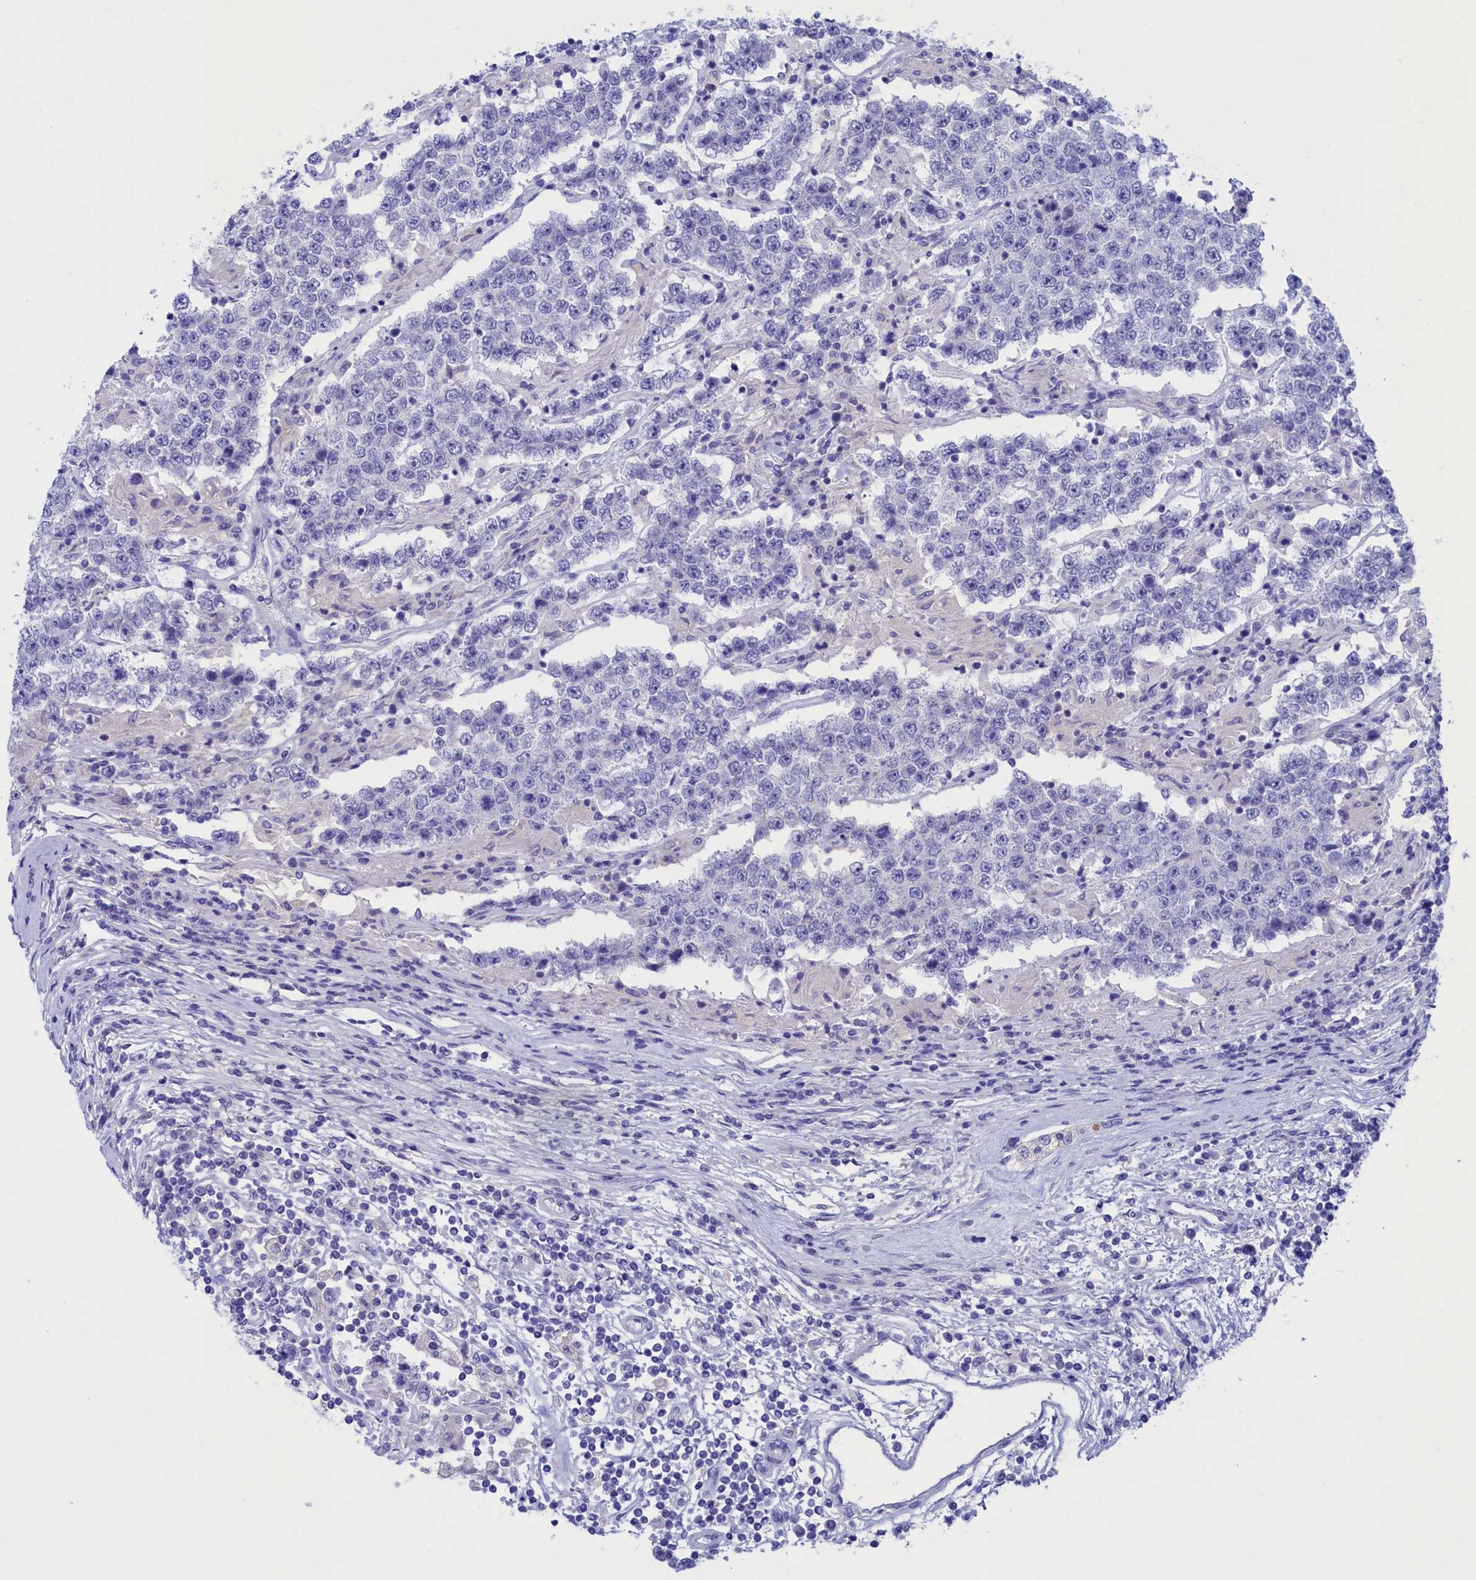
{"staining": {"intensity": "negative", "quantity": "none", "location": "none"}, "tissue": "testis cancer", "cell_type": "Tumor cells", "image_type": "cancer", "snomed": [{"axis": "morphology", "description": "Normal tissue, NOS"}, {"axis": "morphology", "description": "Urothelial carcinoma, High grade"}, {"axis": "morphology", "description": "Seminoma, NOS"}, {"axis": "morphology", "description": "Carcinoma, Embryonal, NOS"}, {"axis": "topography", "description": "Urinary bladder"}, {"axis": "topography", "description": "Testis"}], "caption": "Tumor cells show no significant staining in testis cancer (embryonal carcinoma).", "gene": "VPS35L", "patient": {"sex": "male", "age": 41}}